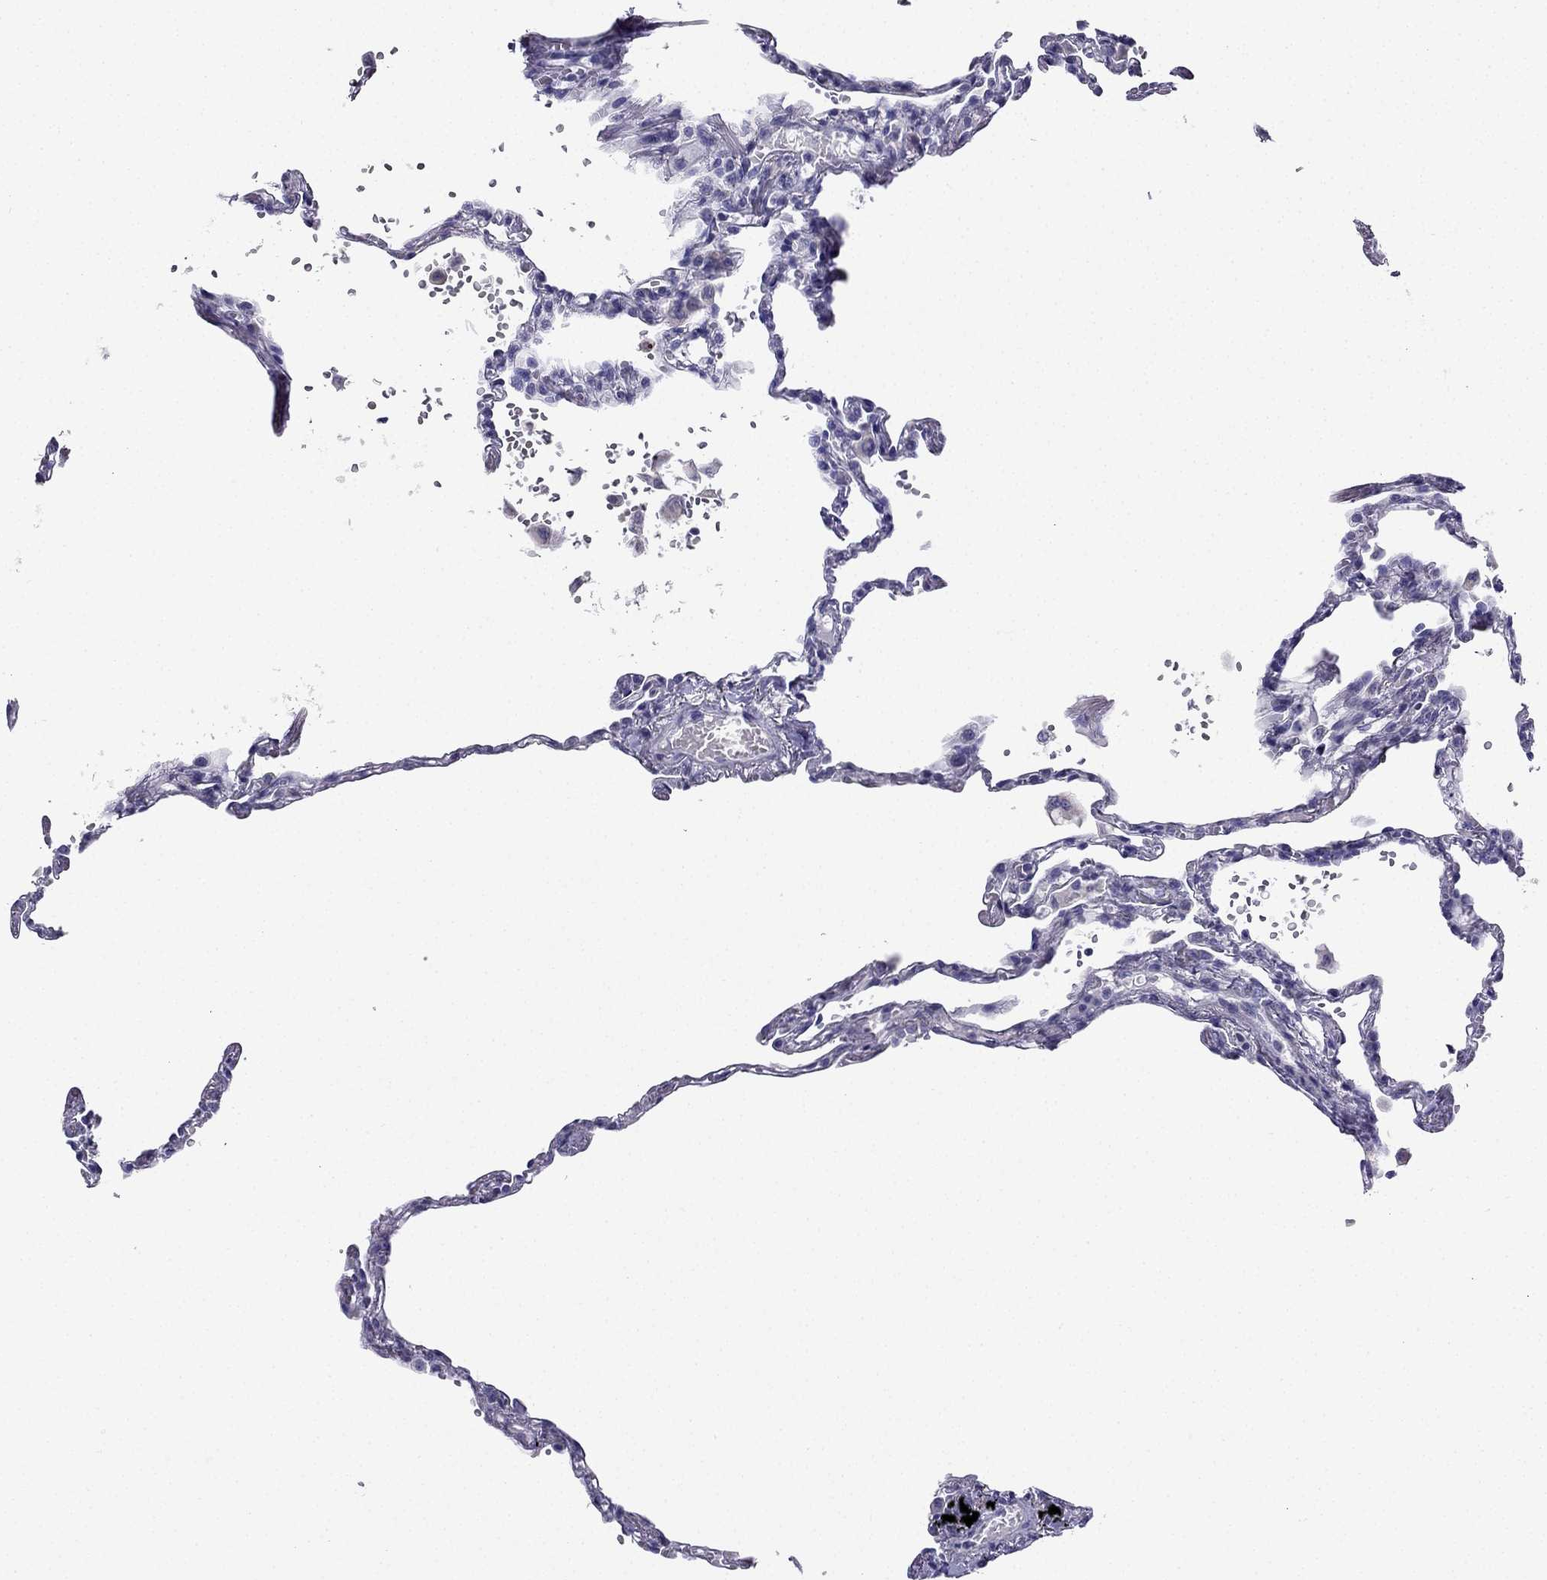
{"staining": {"intensity": "negative", "quantity": "none", "location": "none"}, "tissue": "lung", "cell_type": "Alveolar cells", "image_type": "normal", "snomed": [{"axis": "morphology", "description": "Normal tissue, NOS"}, {"axis": "topography", "description": "Lung"}], "caption": "An immunohistochemistry histopathology image of benign lung is shown. There is no staining in alveolar cells of lung.", "gene": "KIF5A", "patient": {"sex": "male", "age": 78}}